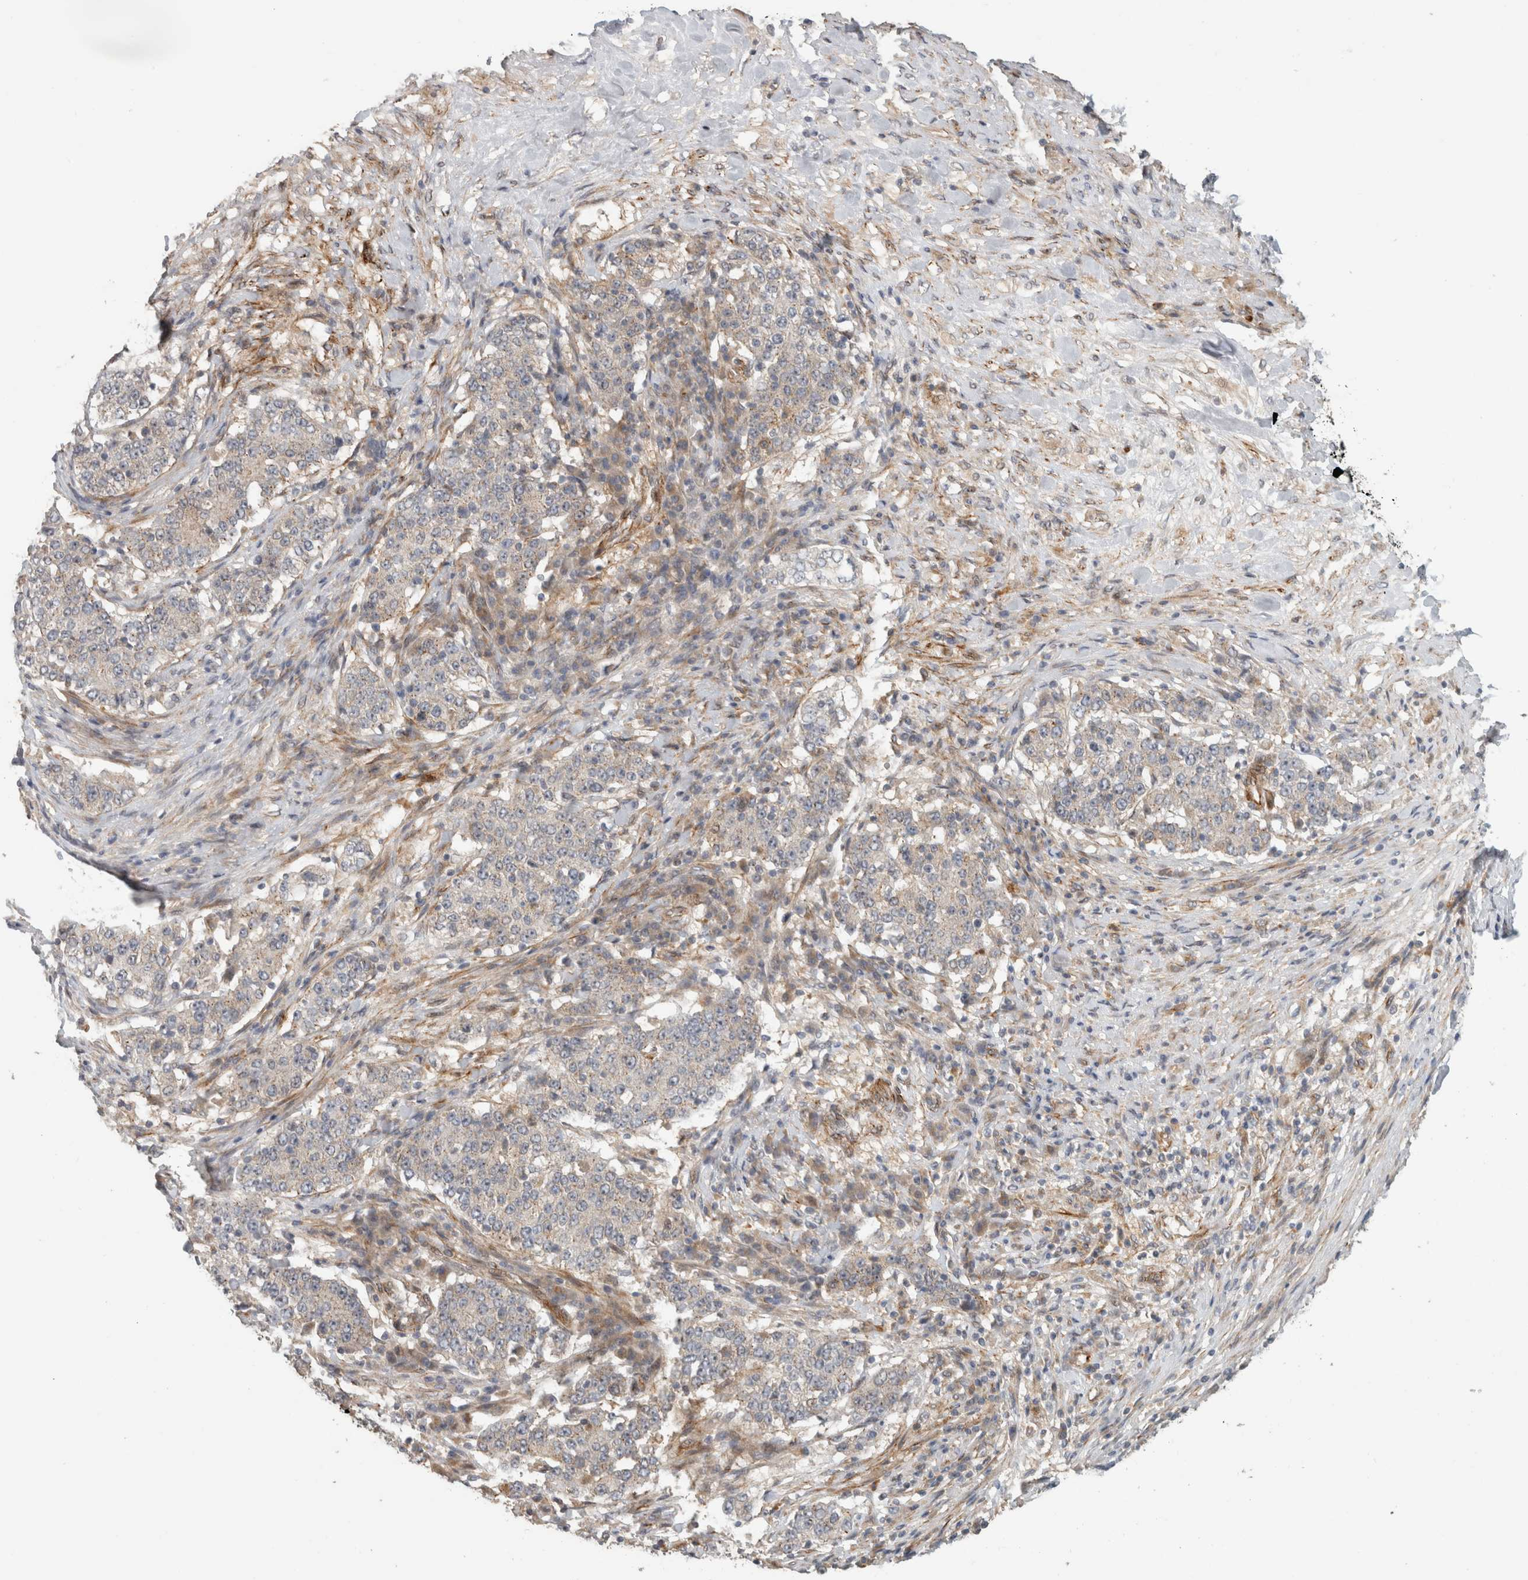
{"staining": {"intensity": "negative", "quantity": "none", "location": "none"}, "tissue": "stomach cancer", "cell_type": "Tumor cells", "image_type": "cancer", "snomed": [{"axis": "morphology", "description": "Adenocarcinoma, NOS"}, {"axis": "topography", "description": "Stomach"}], "caption": "This is a image of IHC staining of stomach adenocarcinoma, which shows no expression in tumor cells. The staining is performed using DAB brown chromogen with nuclei counter-stained in using hematoxylin.", "gene": "SIPA1L2", "patient": {"sex": "male", "age": 59}}